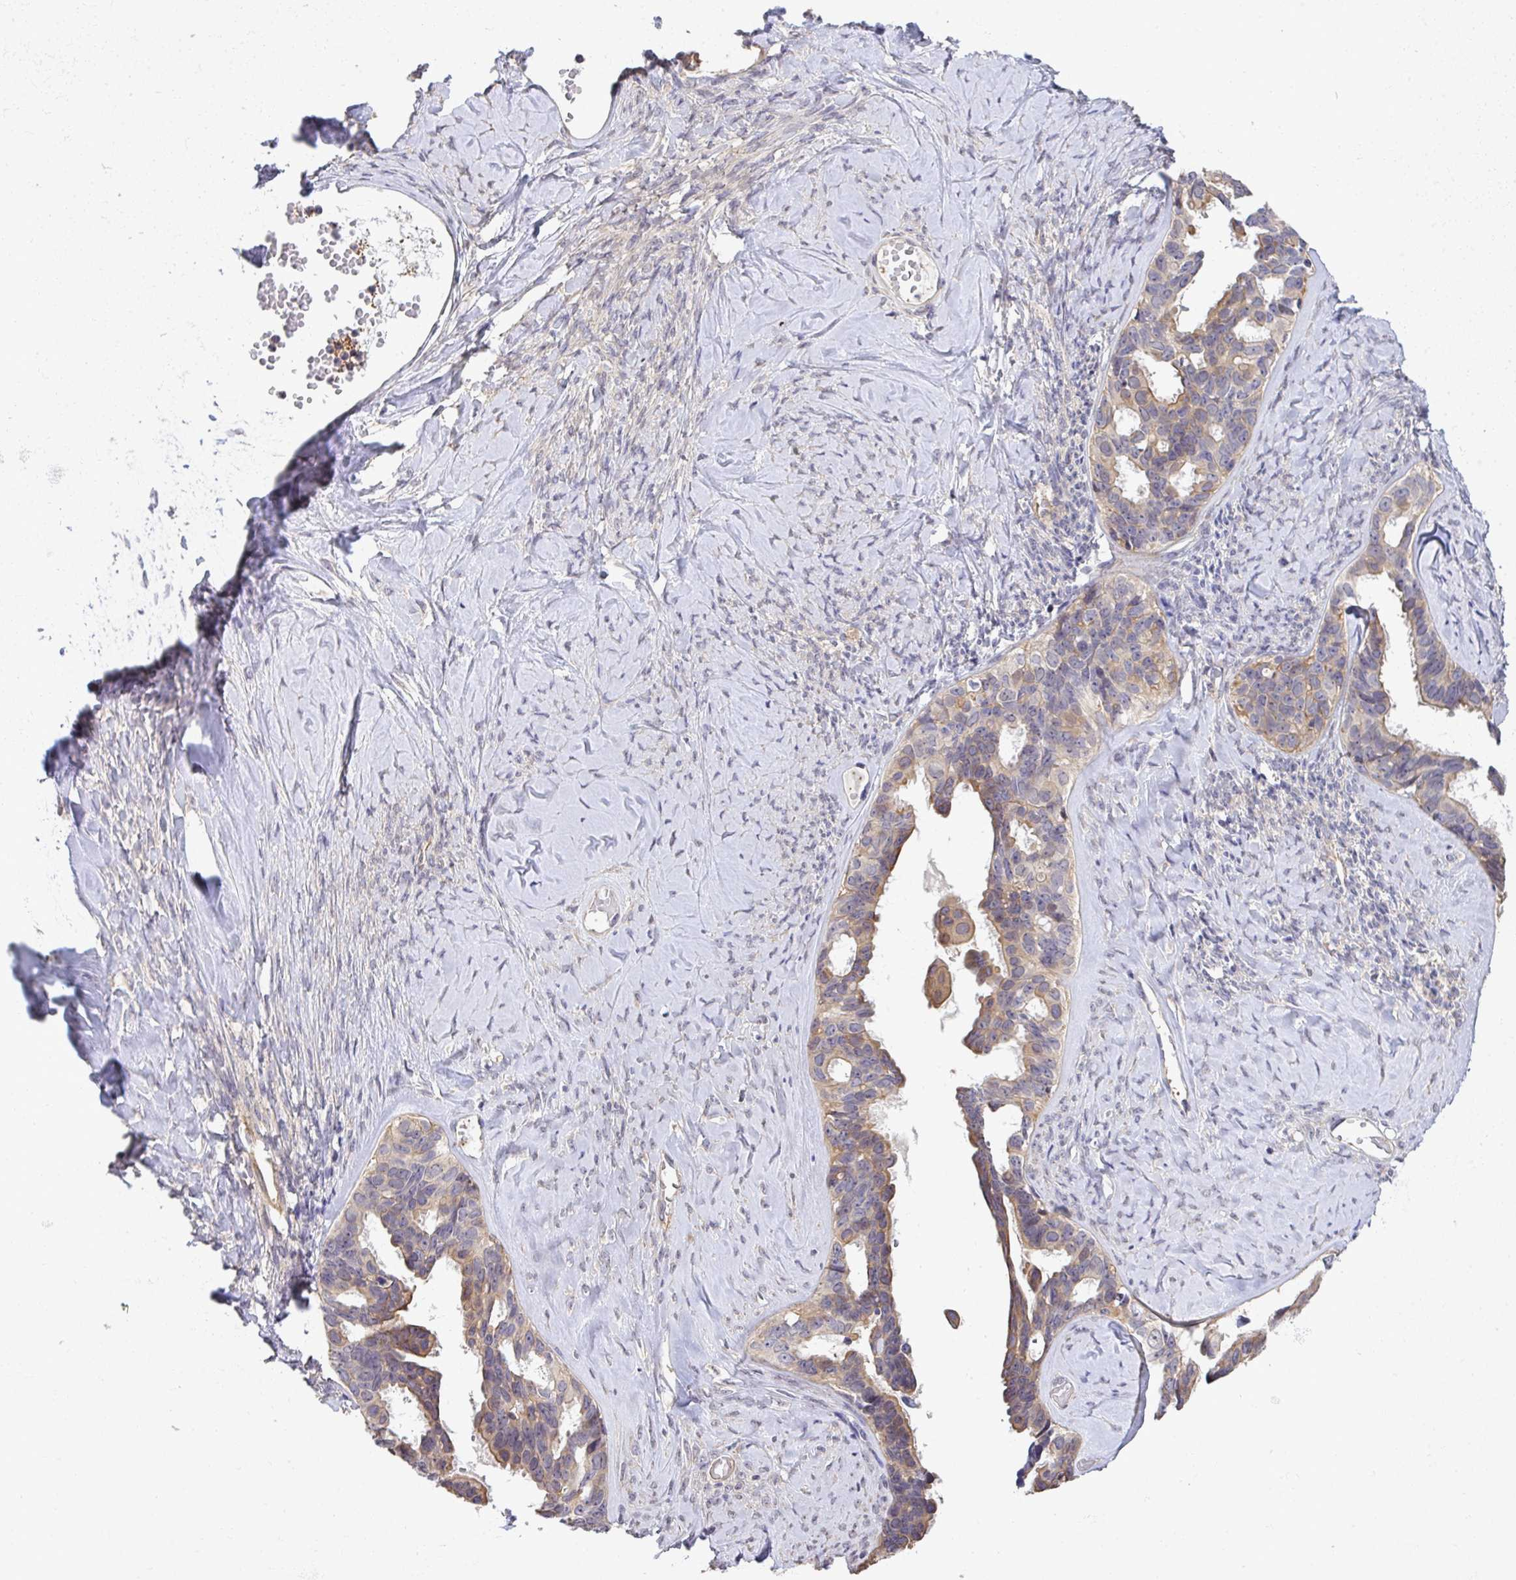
{"staining": {"intensity": "moderate", "quantity": "25%-75%", "location": "cytoplasmic/membranous"}, "tissue": "ovarian cancer", "cell_type": "Tumor cells", "image_type": "cancer", "snomed": [{"axis": "morphology", "description": "Cystadenocarcinoma, serous, NOS"}, {"axis": "topography", "description": "Ovary"}], "caption": "Protein staining exhibits moderate cytoplasmic/membranous staining in about 25%-75% of tumor cells in ovarian cancer.", "gene": "EEF1AKMT1", "patient": {"sex": "female", "age": 69}}